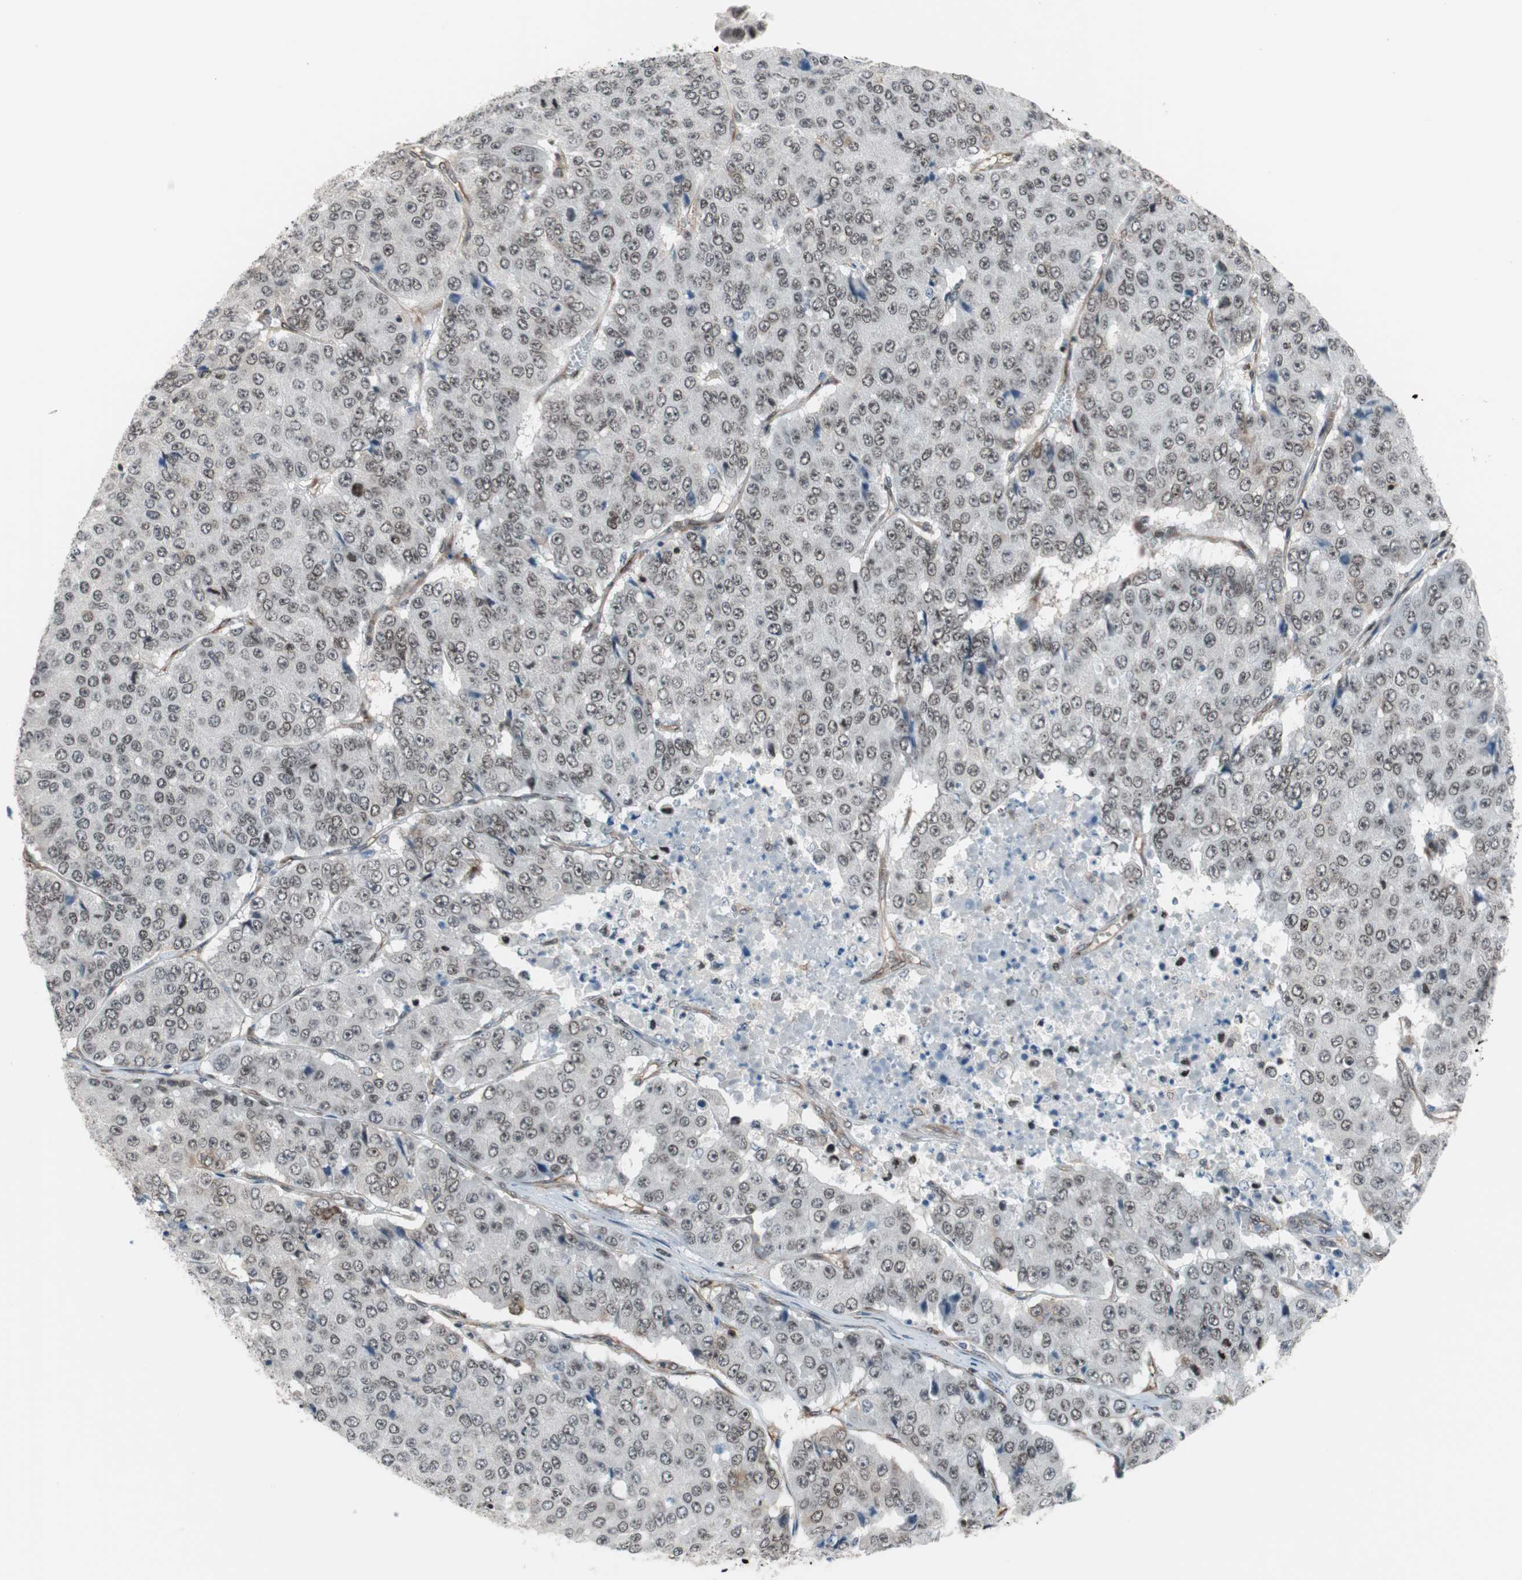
{"staining": {"intensity": "weak", "quantity": "<25%", "location": "cytoplasmic/membranous"}, "tissue": "pancreatic cancer", "cell_type": "Tumor cells", "image_type": "cancer", "snomed": [{"axis": "morphology", "description": "Adenocarcinoma, NOS"}, {"axis": "topography", "description": "Pancreas"}], "caption": "Micrograph shows no significant protein expression in tumor cells of pancreatic cancer (adenocarcinoma).", "gene": "ZNF512B", "patient": {"sex": "male", "age": 50}}